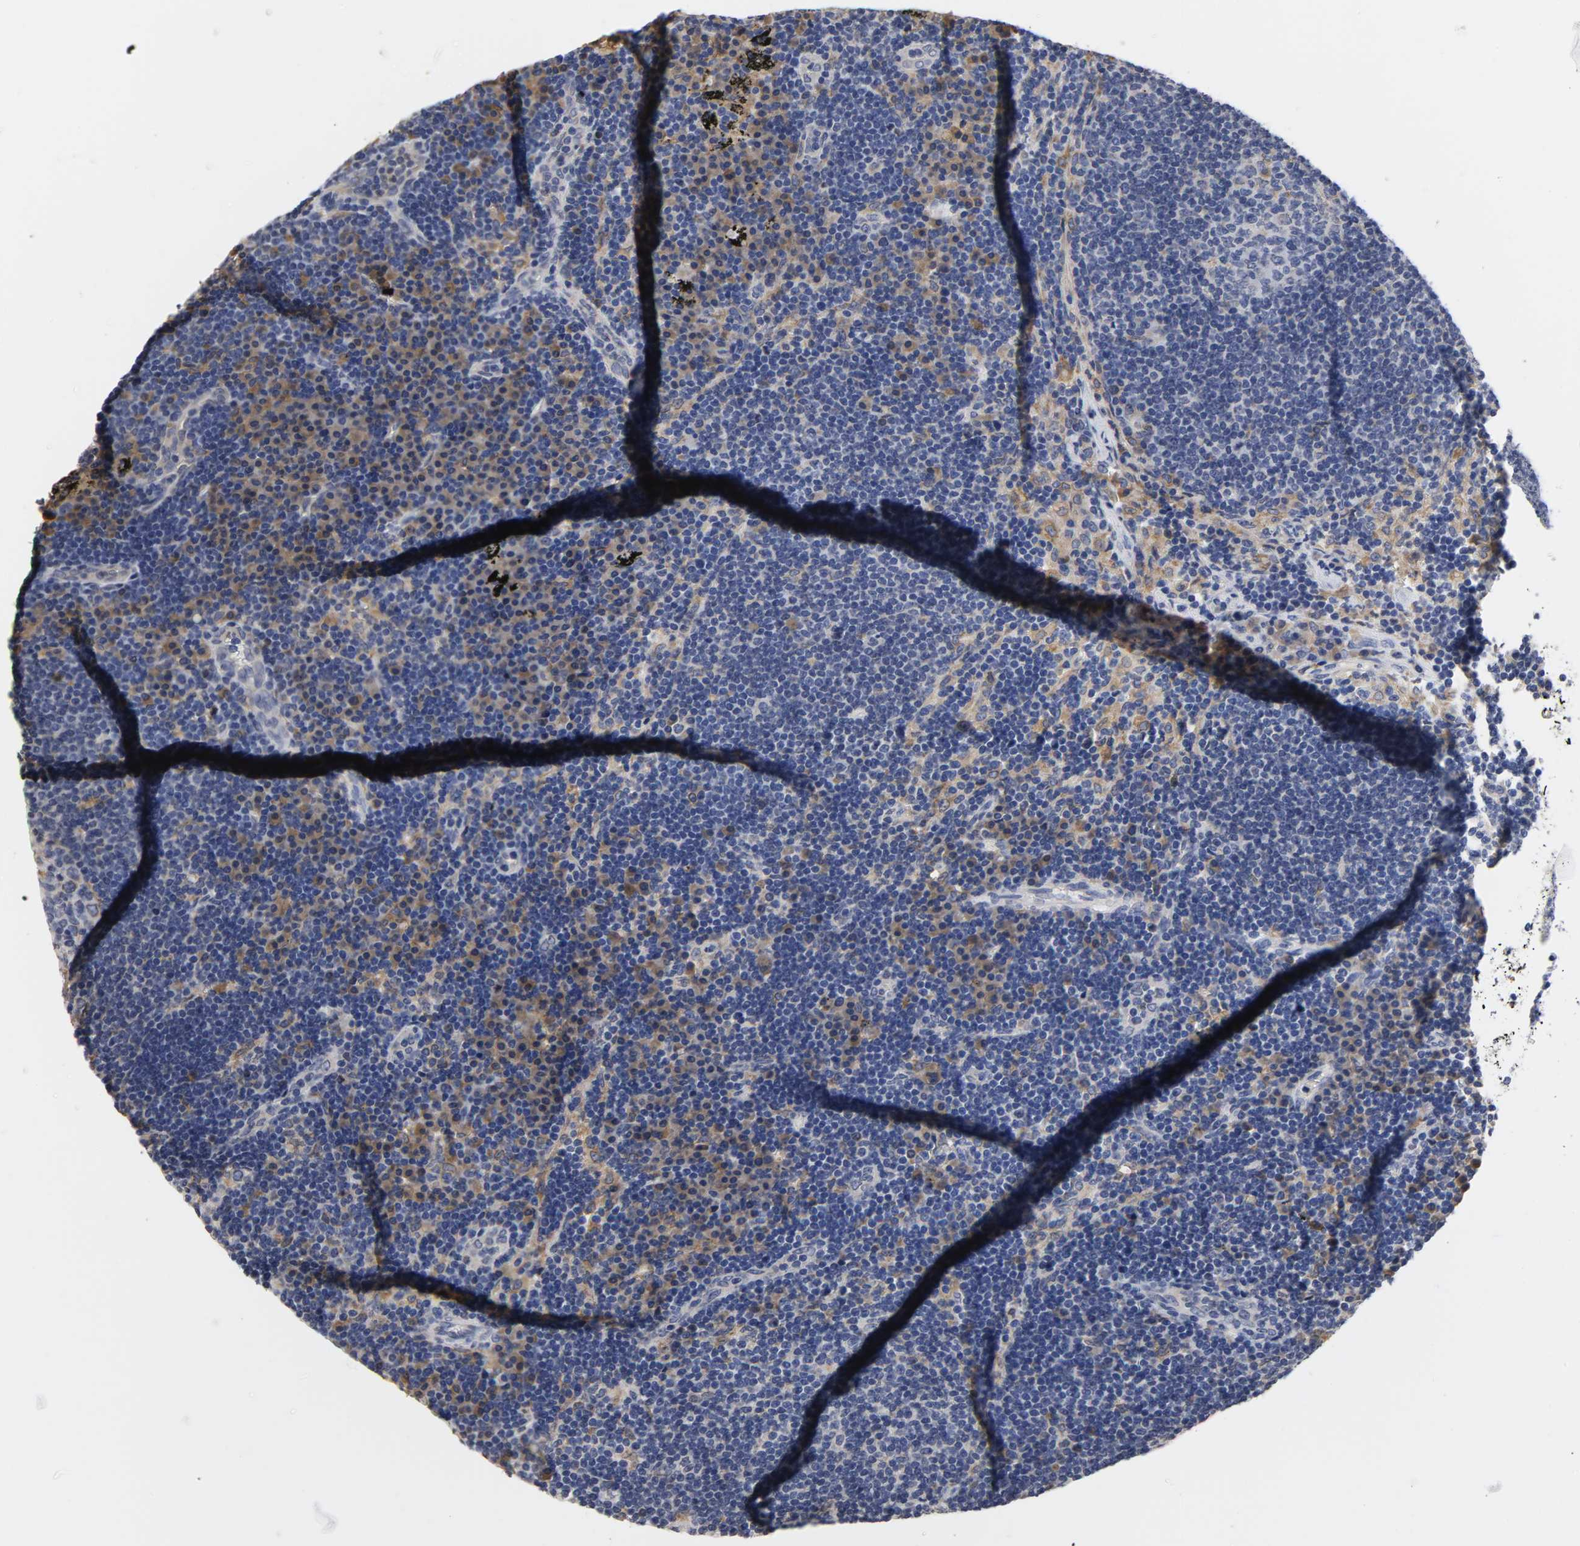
{"staining": {"intensity": "moderate", "quantity": "<25%", "location": "cytoplasmic/membranous"}, "tissue": "lymph node", "cell_type": "Germinal center cells", "image_type": "normal", "snomed": [{"axis": "morphology", "description": "Normal tissue, NOS"}, {"axis": "morphology", "description": "Squamous cell carcinoma, metastatic, NOS"}, {"axis": "topography", "description": "Lymph node"}], "caption": "Protein staining by IHC shows moderate cytoplasmic/membranous expression in about <25% of germinal center cells in unremarkable lymph node. (Stains: DAB in brown, nuclei in blue, Microscopy: brightfield microscopy at high magnification).", "gene": "HCK", "patient": {"sex": "female", "age": 53}}